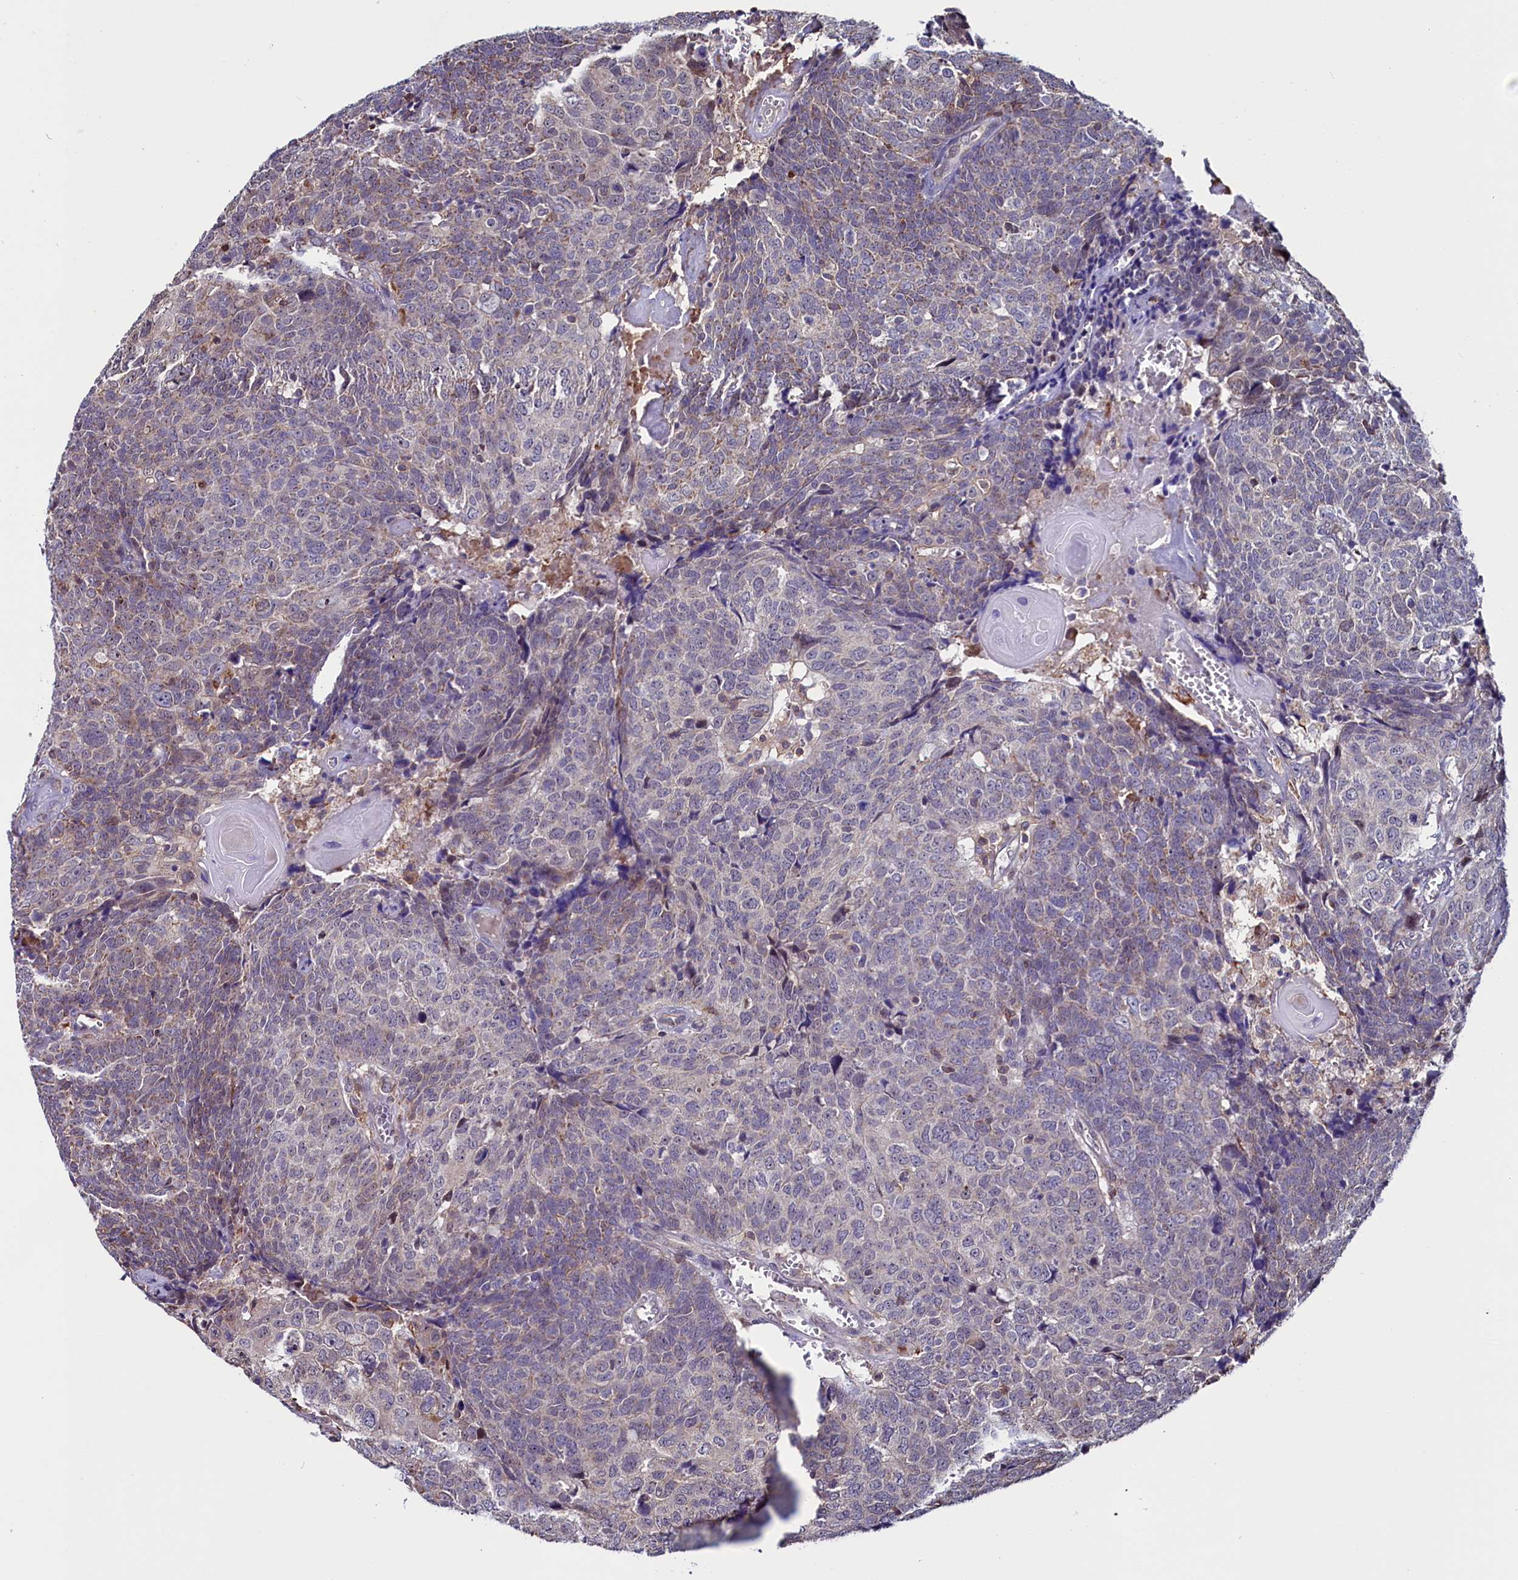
{"staining": {"intensity": "weak", "quantity": "25%-75%", "location": "cytoplasmic/membranous"}, "tissue": "head and neck cancer", "cell_type": "Tumor cells", "image_type": "cancer", "snomed": [{"axis": "morphology", "description": "Squamous cell carcinoma, NOS"}, {"axis": "topography", "description": "Head-Neck"}], "caption": "This histopathology image shows squamous cell carcinoma (head and neck) stained with immunohistochemistry to label a protein in brown. The cytoplasmic/membranous of tumor cells show weak positivity for the protein. Nuclei are counter-stained blue.", "gene": "CIAPIN1", "patient": {"sex": "male", "age": 66}}